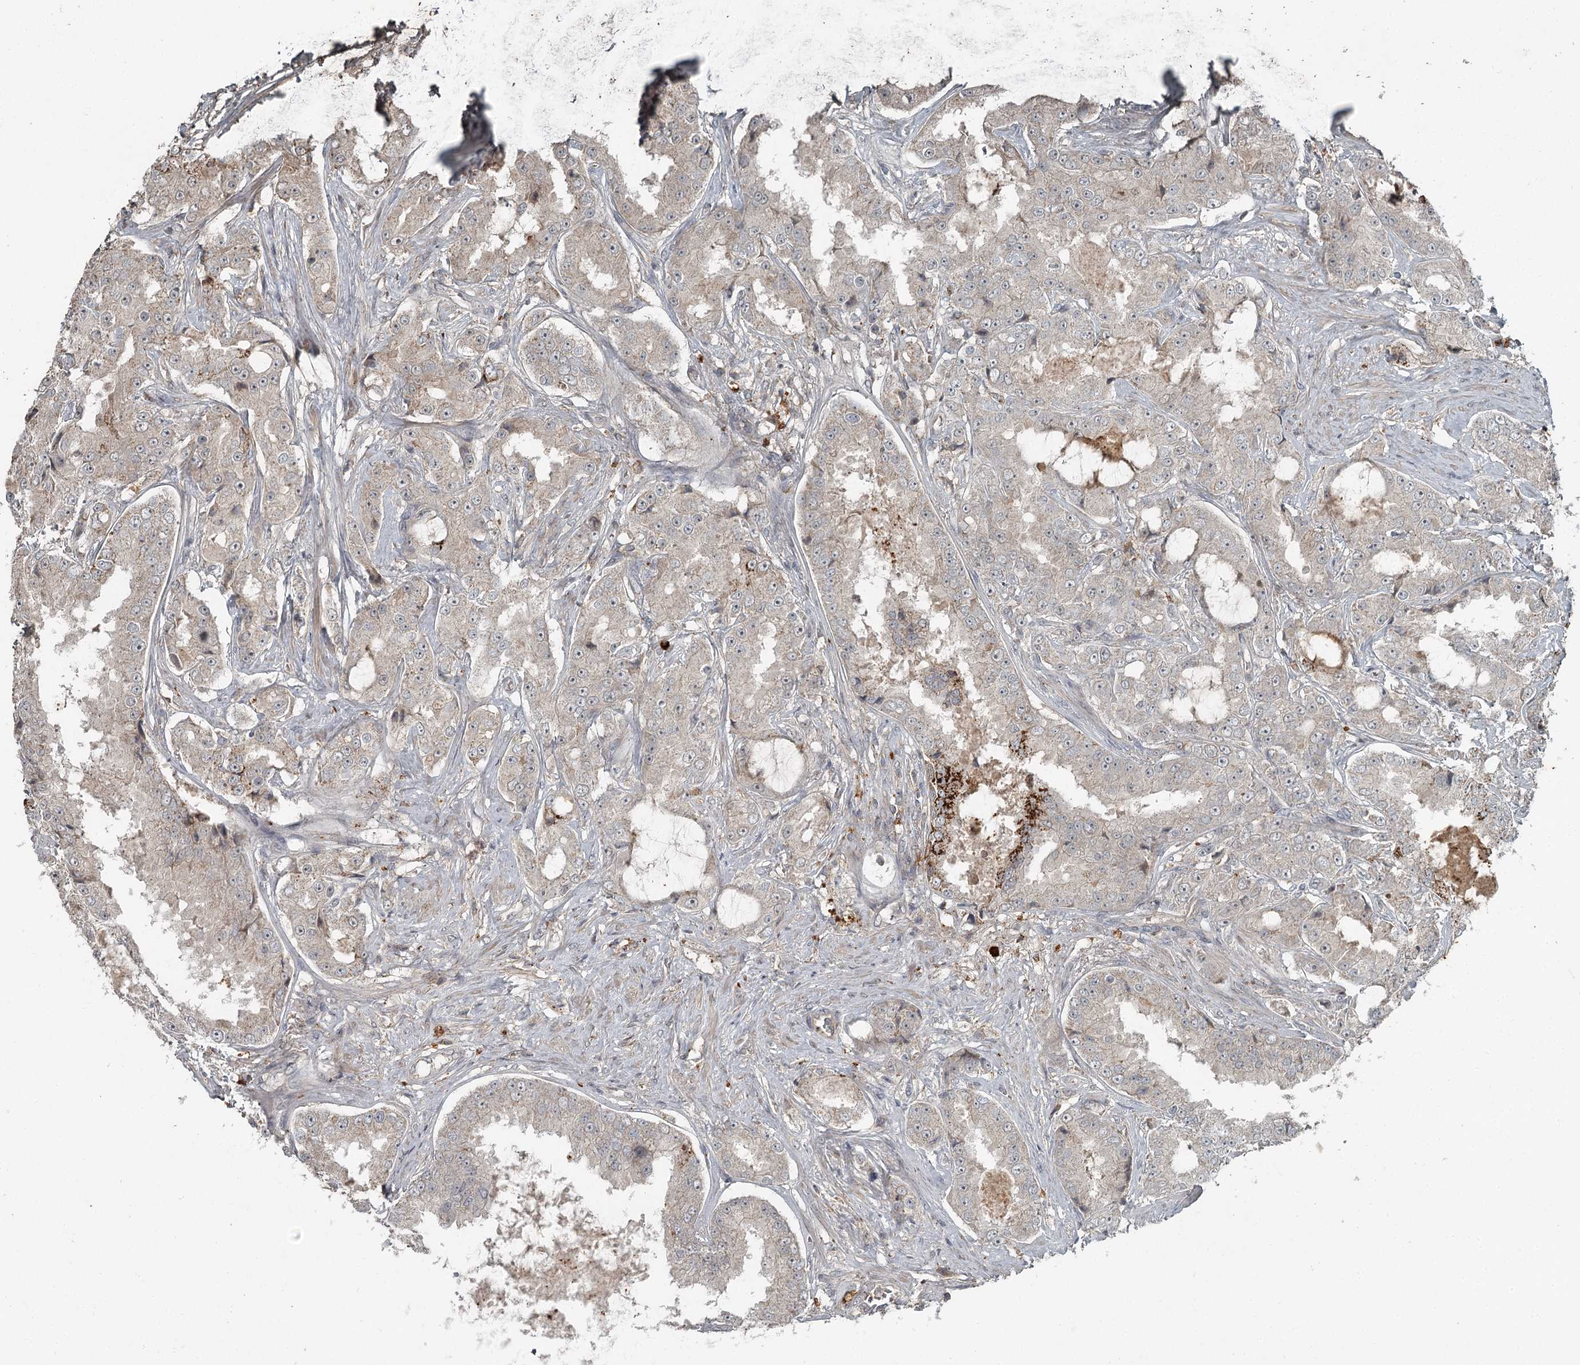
{"staining": {"intensity": "weak", "quantity": "<25%", "location": "cytoplasmic/membranous"}, "tissue": "prostate cancer", "cell_type": "Tumor cells", "image_type": "cancer", "snomed": [{"axis": "morphology", "description": "Adenocarcinoma, High grade"}, {"axis": "topography", "description": "Prostate"}], "caption": "This histopathology image is of adenocarcinoma (high-grade) (prostate) stained with immunohistochemistry (IHC) to label a protein in brown with the nuclei are counter-stained blue. There is no positivity in tumor cells.", "gene": "SLC39A8", "patient": {"sex": "male", "age": 73}}